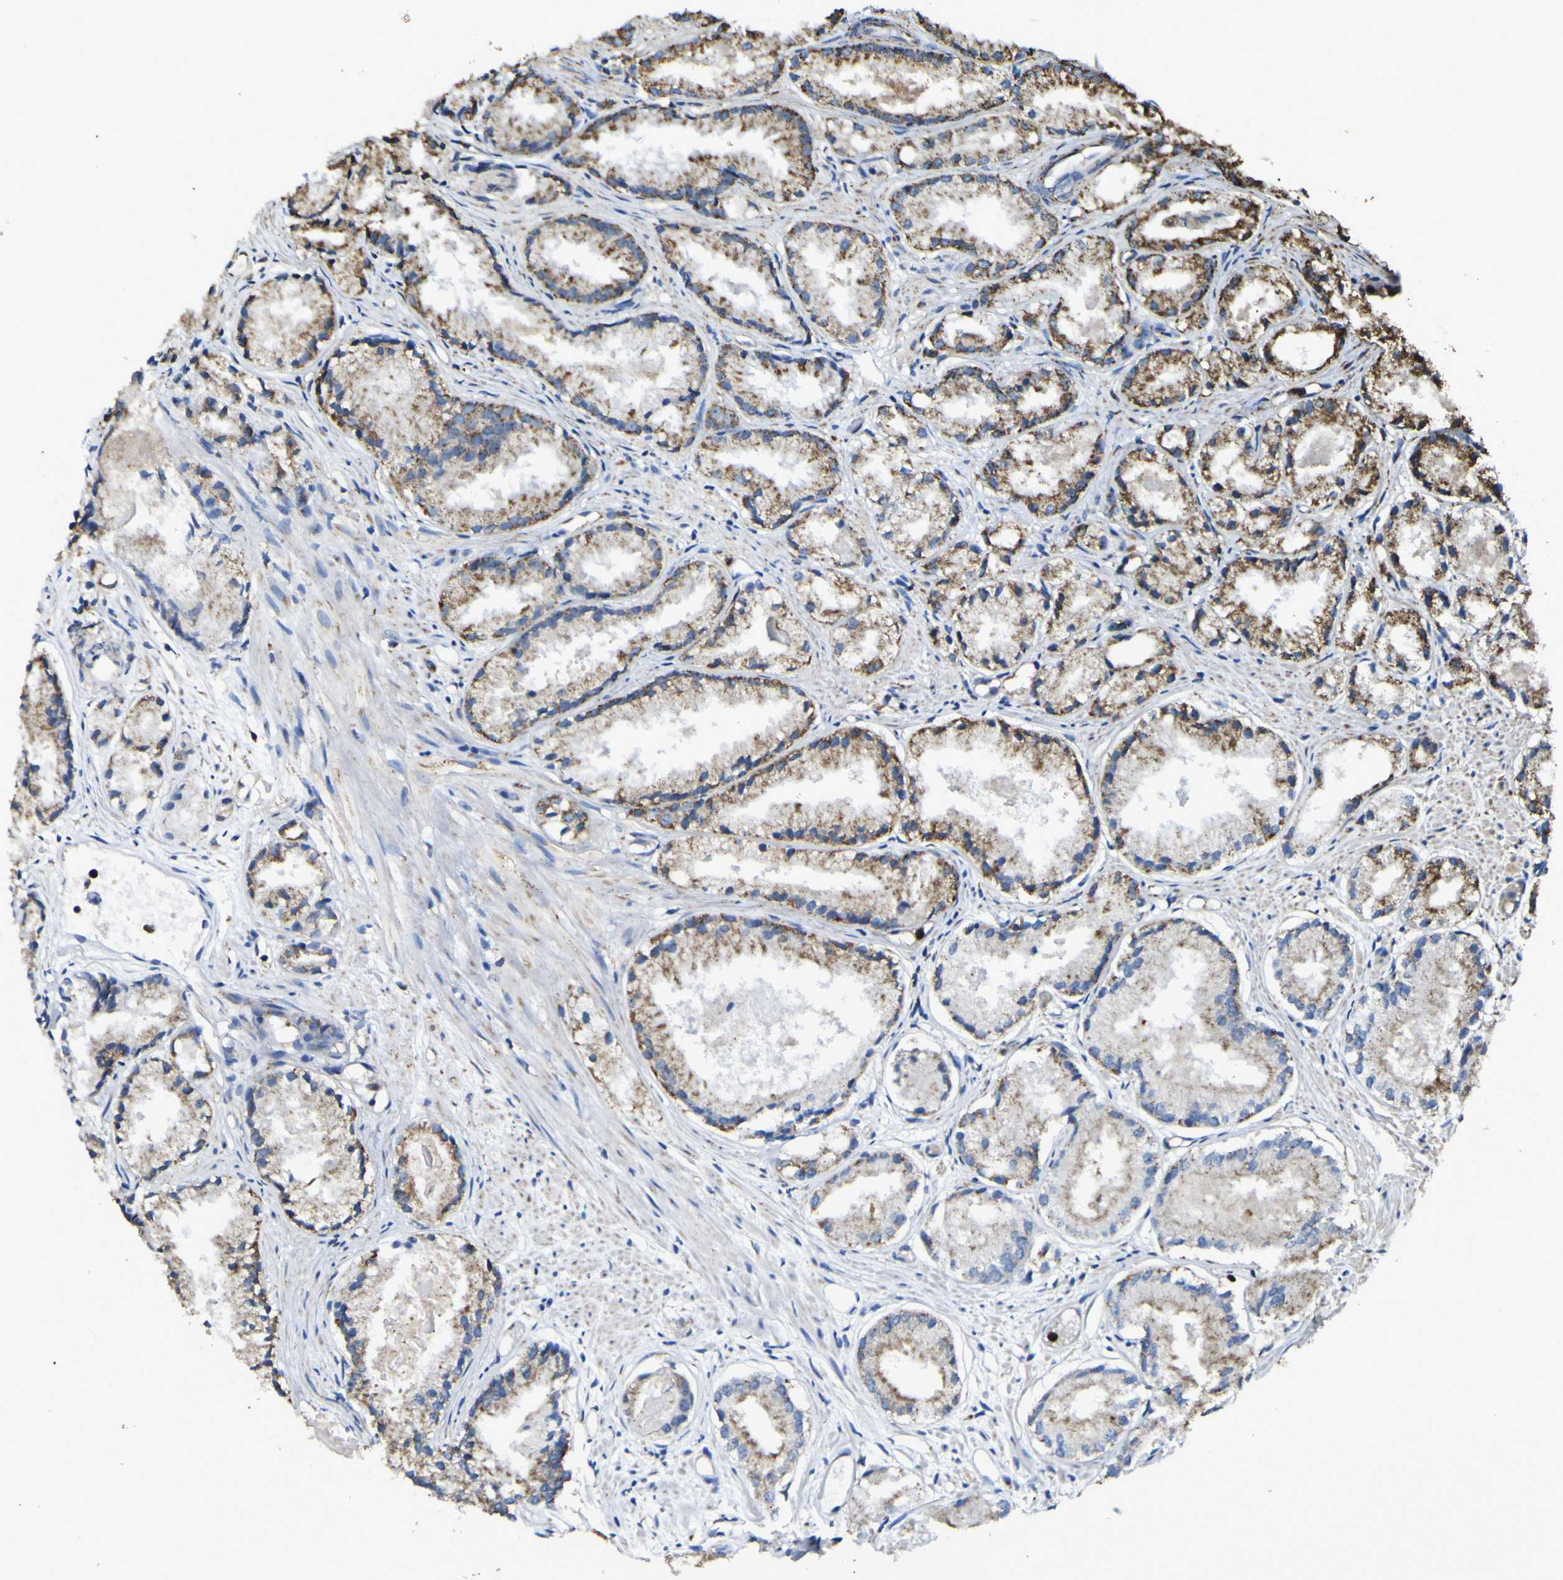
{"staining": {"intensity": "strong", "quantity": ">75%", "location": "cytoplasmic/membranous"}, "tissue": "prostate cancer", "cell_type": "Tumor cells", "image_type": "cancer", "snomed": [{"axis": "morphology", "description": "Adenocarcinoma, Low grade"}, {"axis": "topography", "description": "Prostate"}], "caption": "Immunohistochemical staining of prostate adenocarcinoma (low-grade) shows high levels of strong cytoplasmic/membranous staining in approximately >75% of tumor cells.", "gene": "ACSL3", "patient": {"sex": "male", "age": 72}}